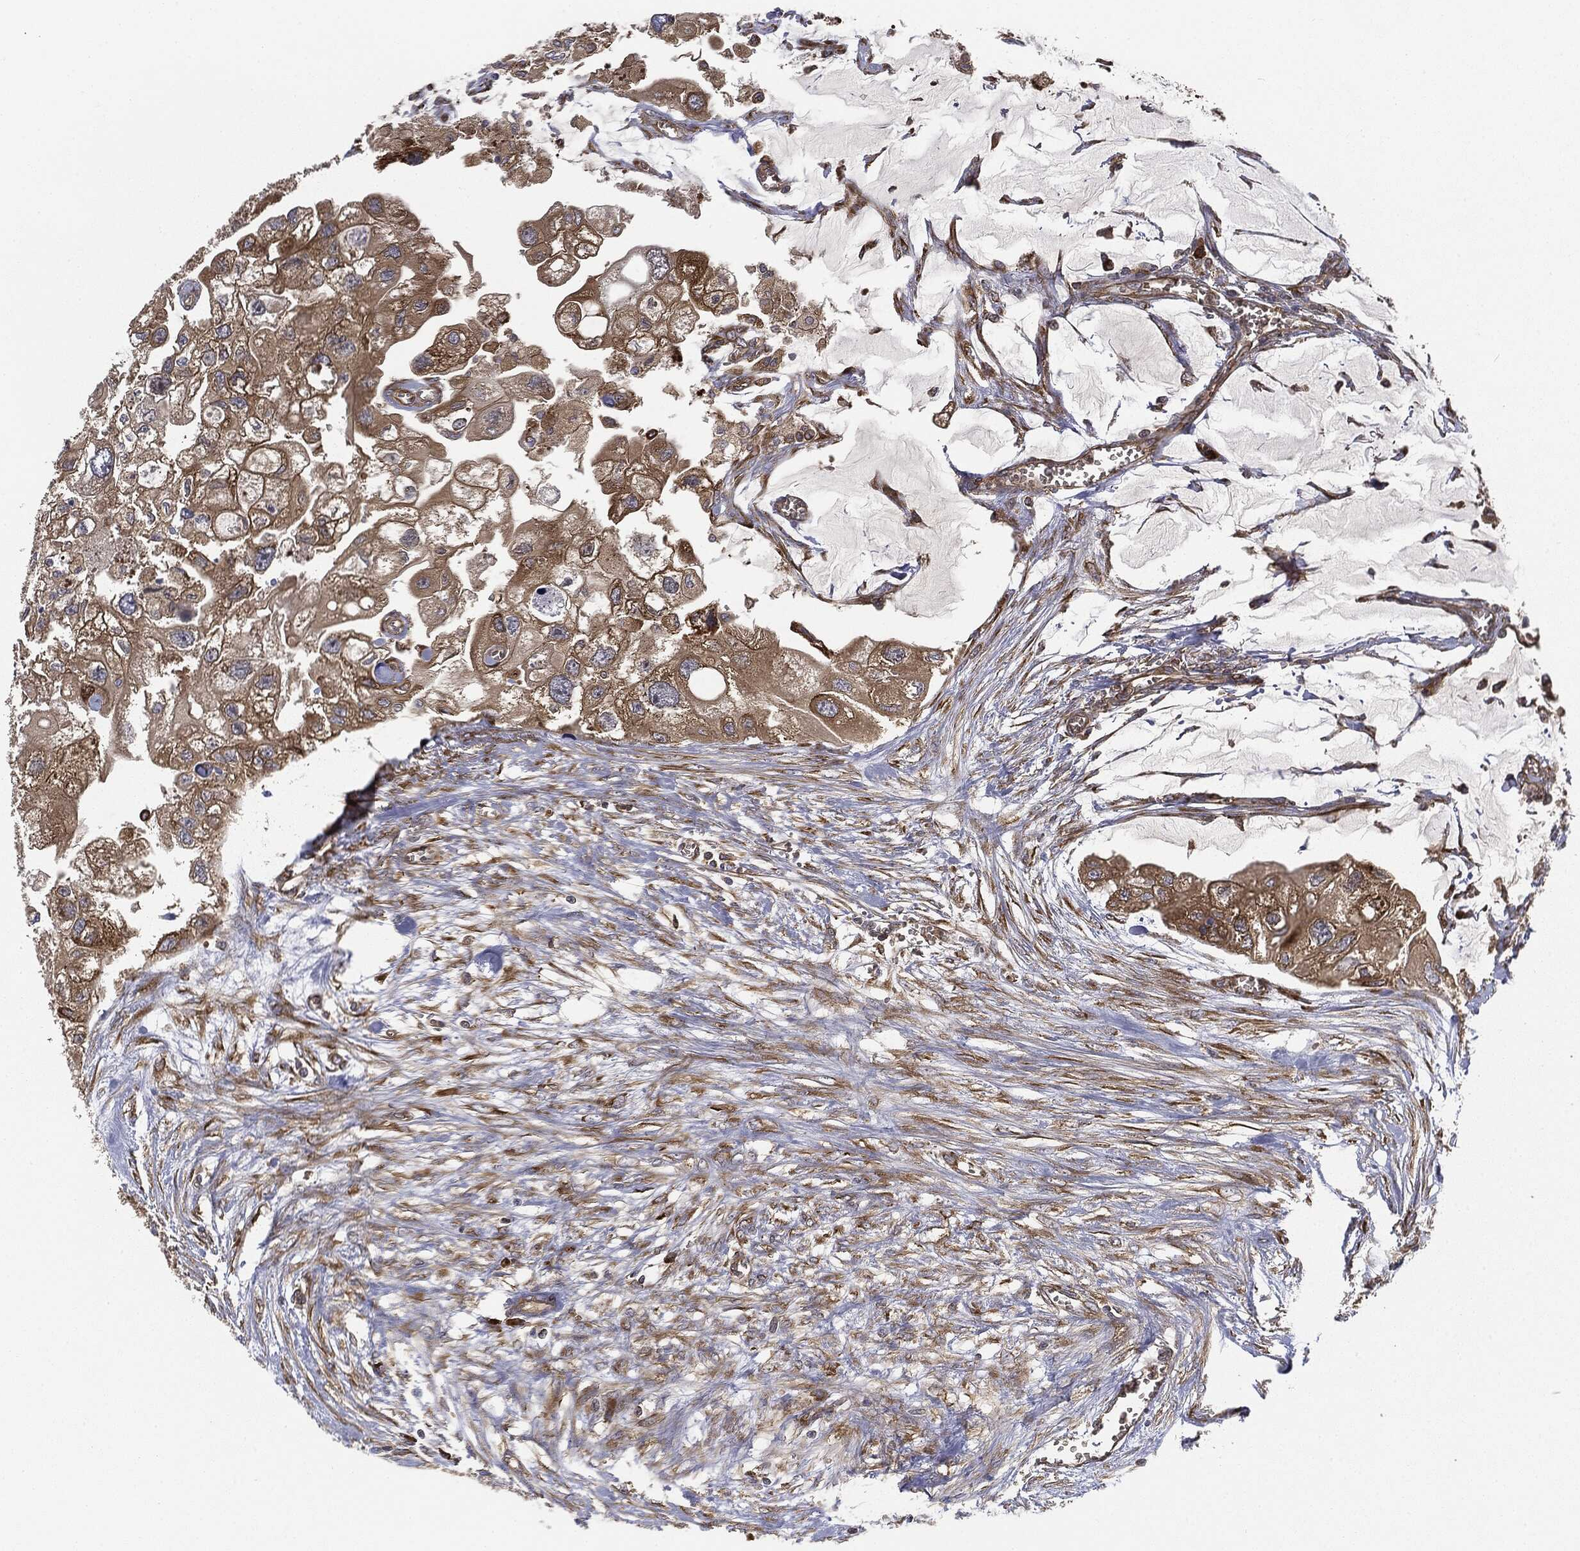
{"staining": {"intensity": "strong", "quantity": ">75%", "location": "cytoplasmic/membranous"}, "tissue": "urothelial cancer", "cell_type": "Tumor cells", "image_type": "cancer", "snomed": [{"axis": "morphology", "description": "Urothelial carcinoma, High grade"}, {"axis": "topography", "description": "Urinary bladder"}], "caption": "Immunohistochemical staining of human urothelial cancer shows high levels of strong cytoplasmic/membranous expression in approximately >75% of tumor cells. (brown staining indicates protein expression, while blue staining denotes nuclei).", "gene": "EIF2AK2", "patient": {"sex": "male", "age": 59}}